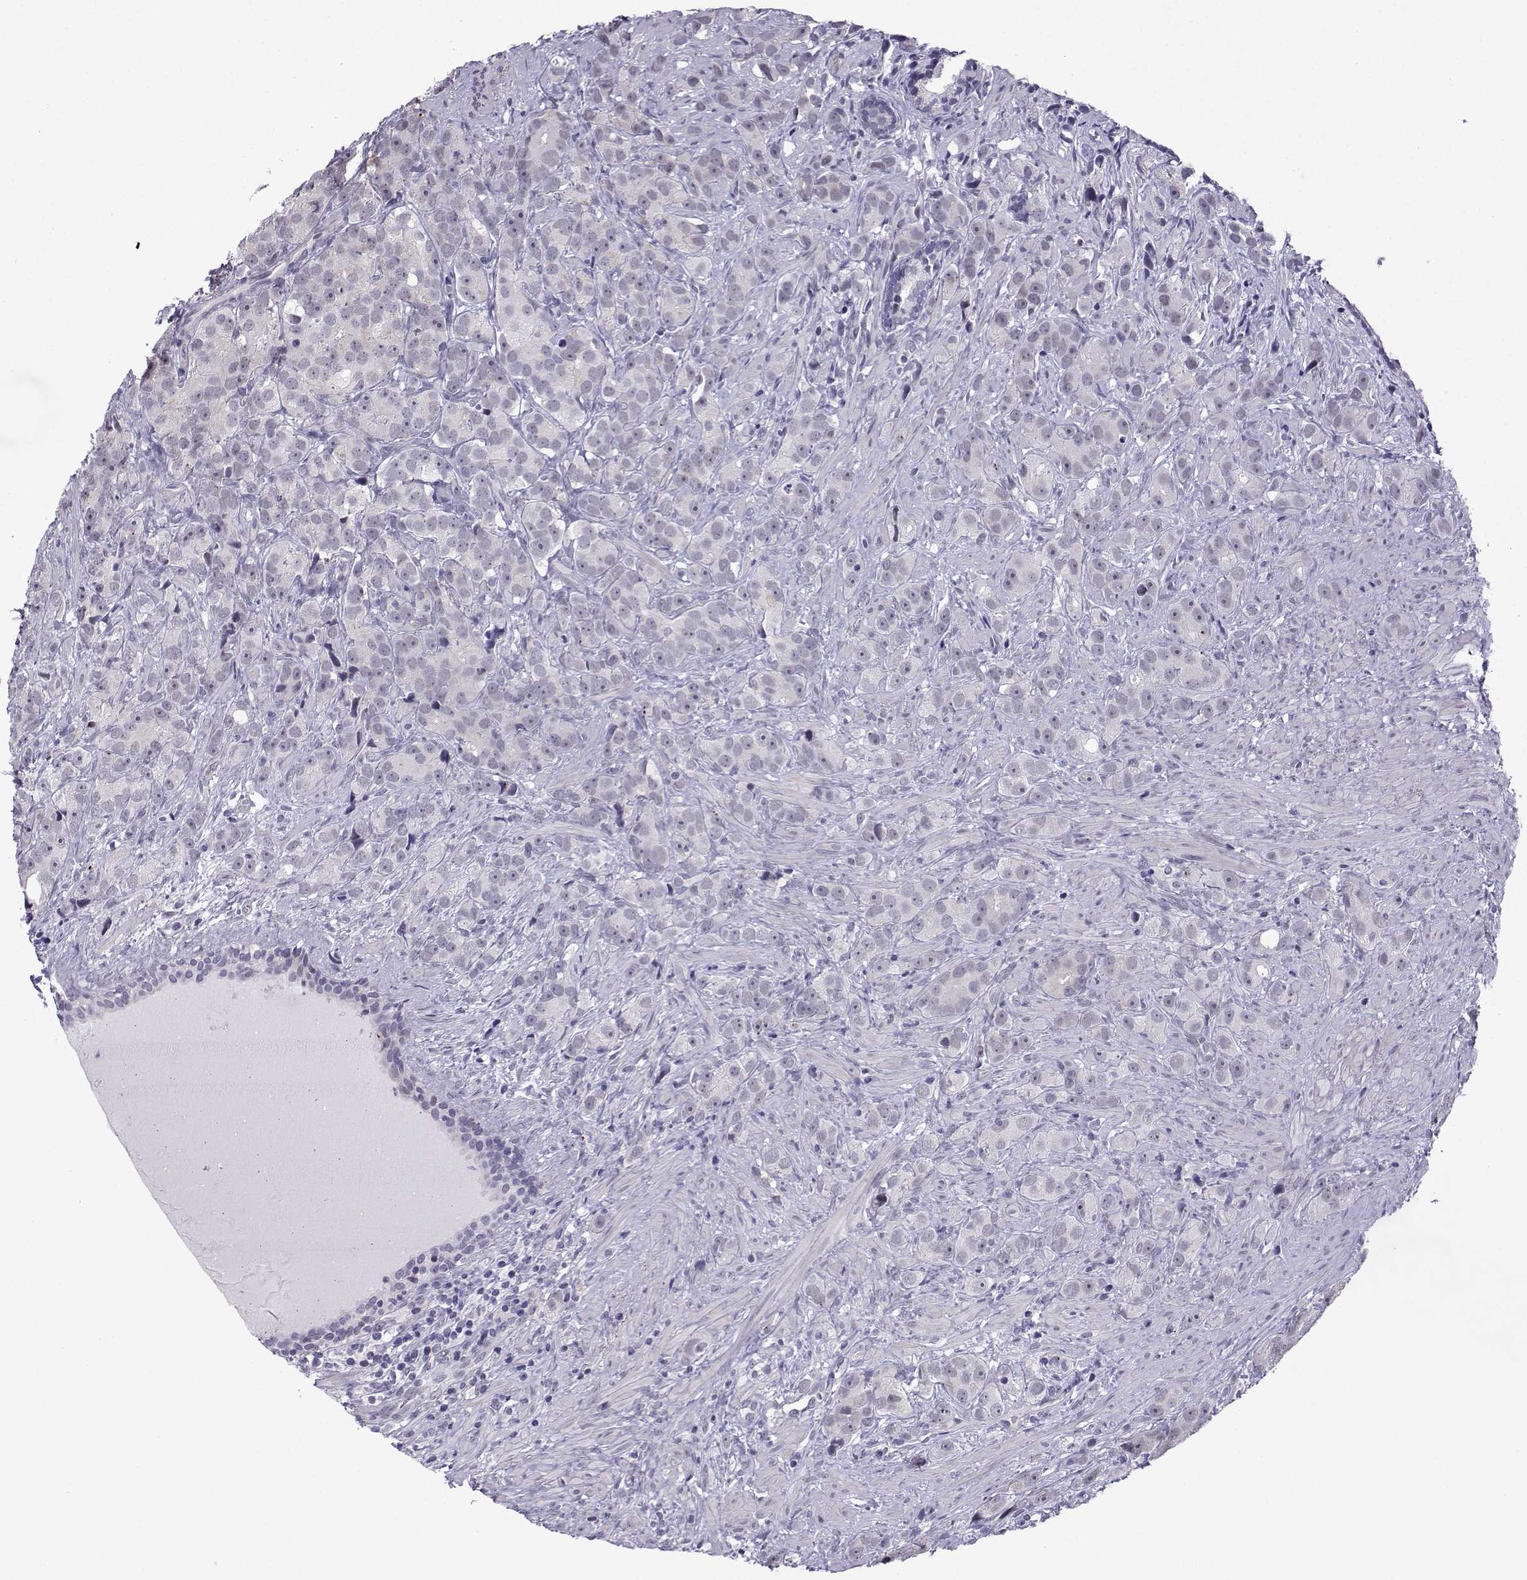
{"staining": {"intensity": "negative", "quantity": "none", "location": "none"}, "tissue": "prostate cancer", "cell_type": "Tumor cells", "image_type": "cancer", "snomed": [{"axis": "morphology", "description": "Adenocarcinoma, High grade"}, {"axis": "topography", "description": "Prostate"}], "caption": "DAB immunohistochemical staining of human prostate cancer shows no significant staining in tumor cells.", "gene": "FGF3", "patient": {"sex": "male", "age": 90}}